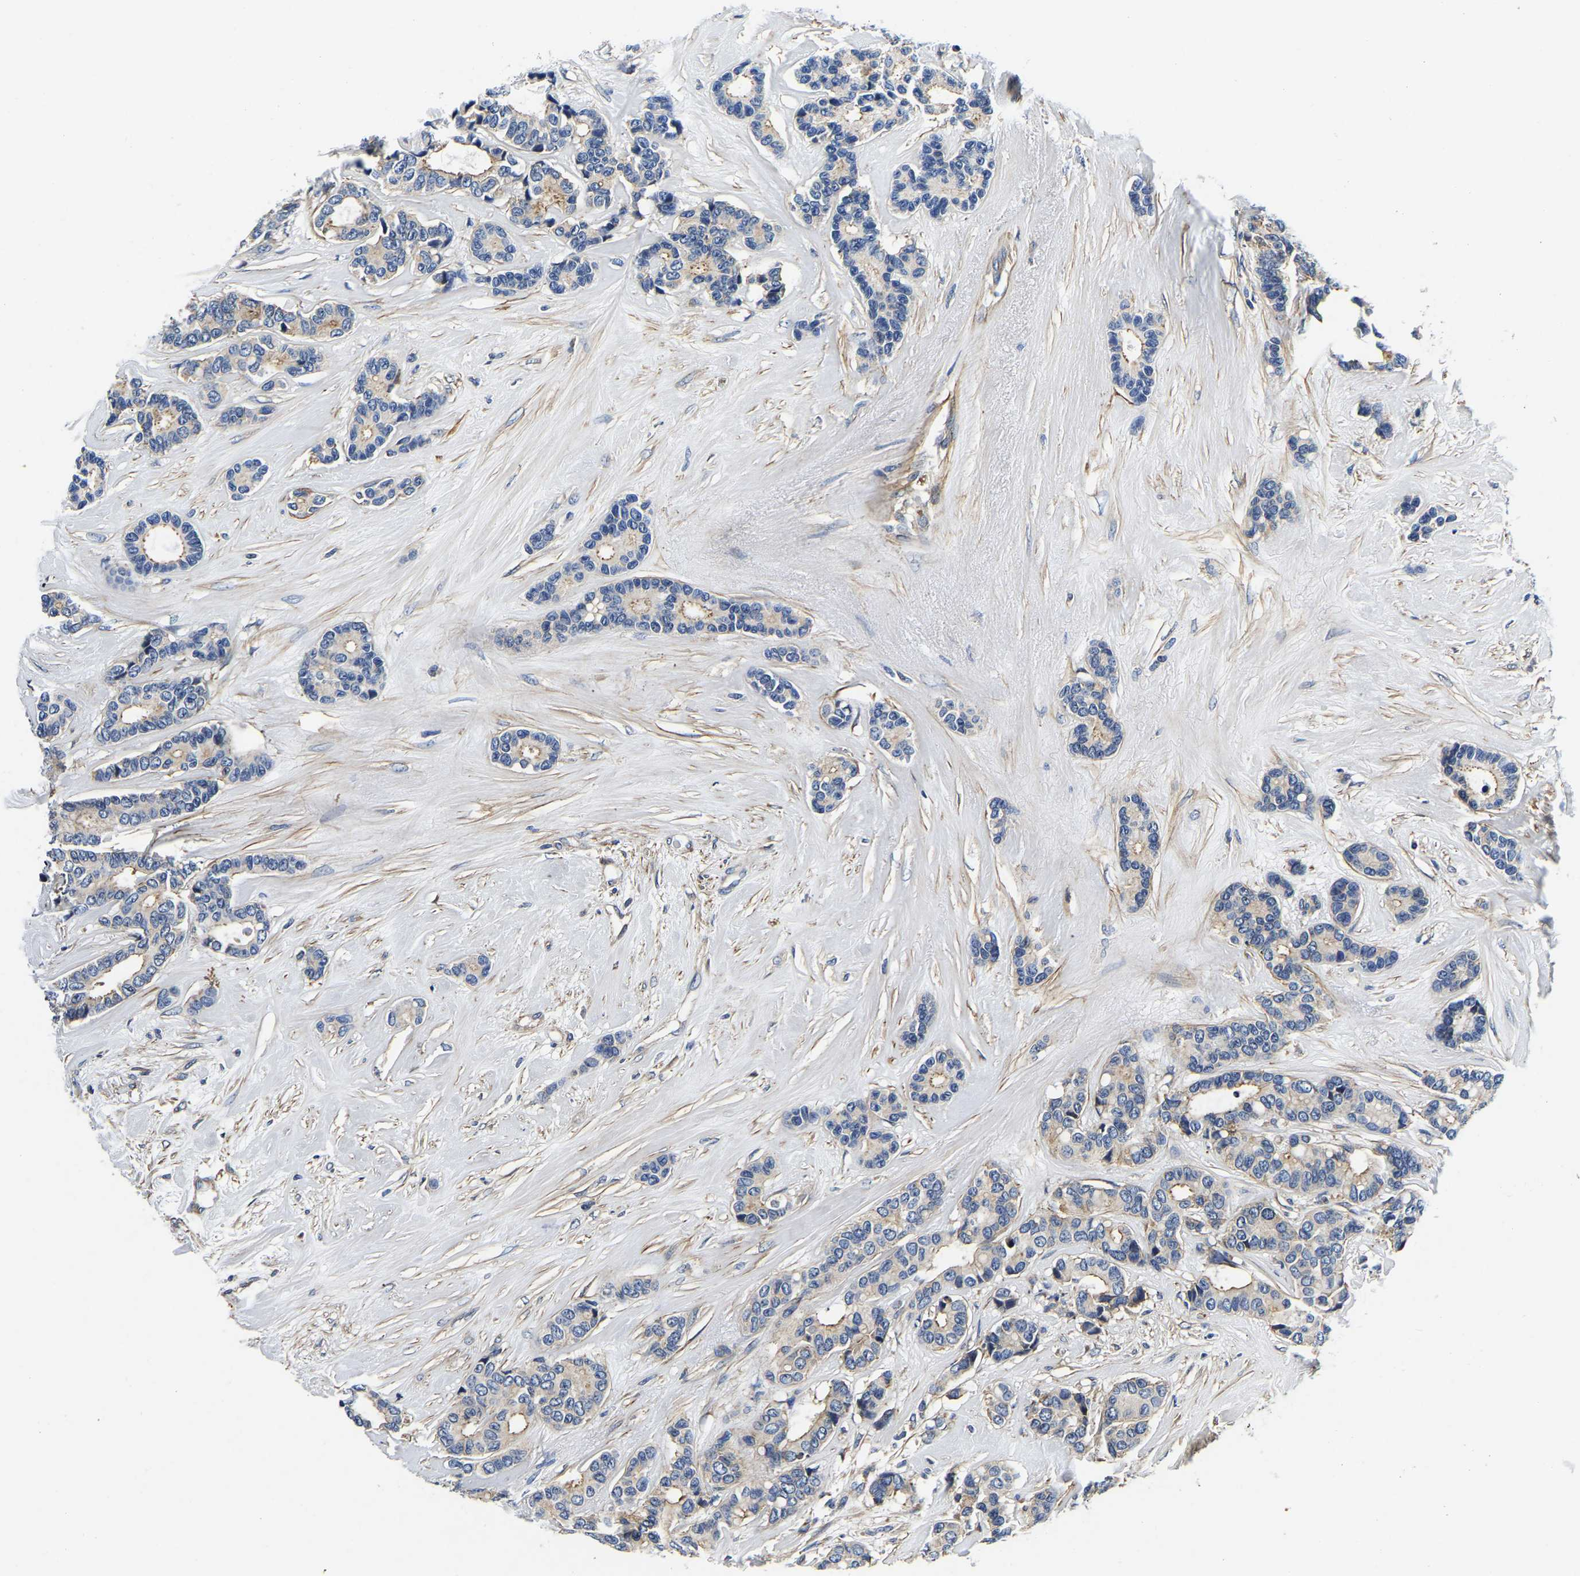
{"staining": {"intensity": "moderate", "quantity": "<25%", "location": "cytoplasmic/membranous"}, "tissue": "breast cancer", "cell_type": "Tumor cells", "image_type": "cancer", "snomed": [{"axis": "morphology", "description": "Duct carcinoma"}, {"axis": "topography", "description": "Breast"}], "caption": "Moderate cytoplasmic/membranous positivity for a protein is present in about <25% of tumor cells of breast cancer (infiltrating ductal carcinoma) using immunohistochemistry (IHC).", "gene": "KCTD17", "patient": {"sex": "female", "age": 87}}